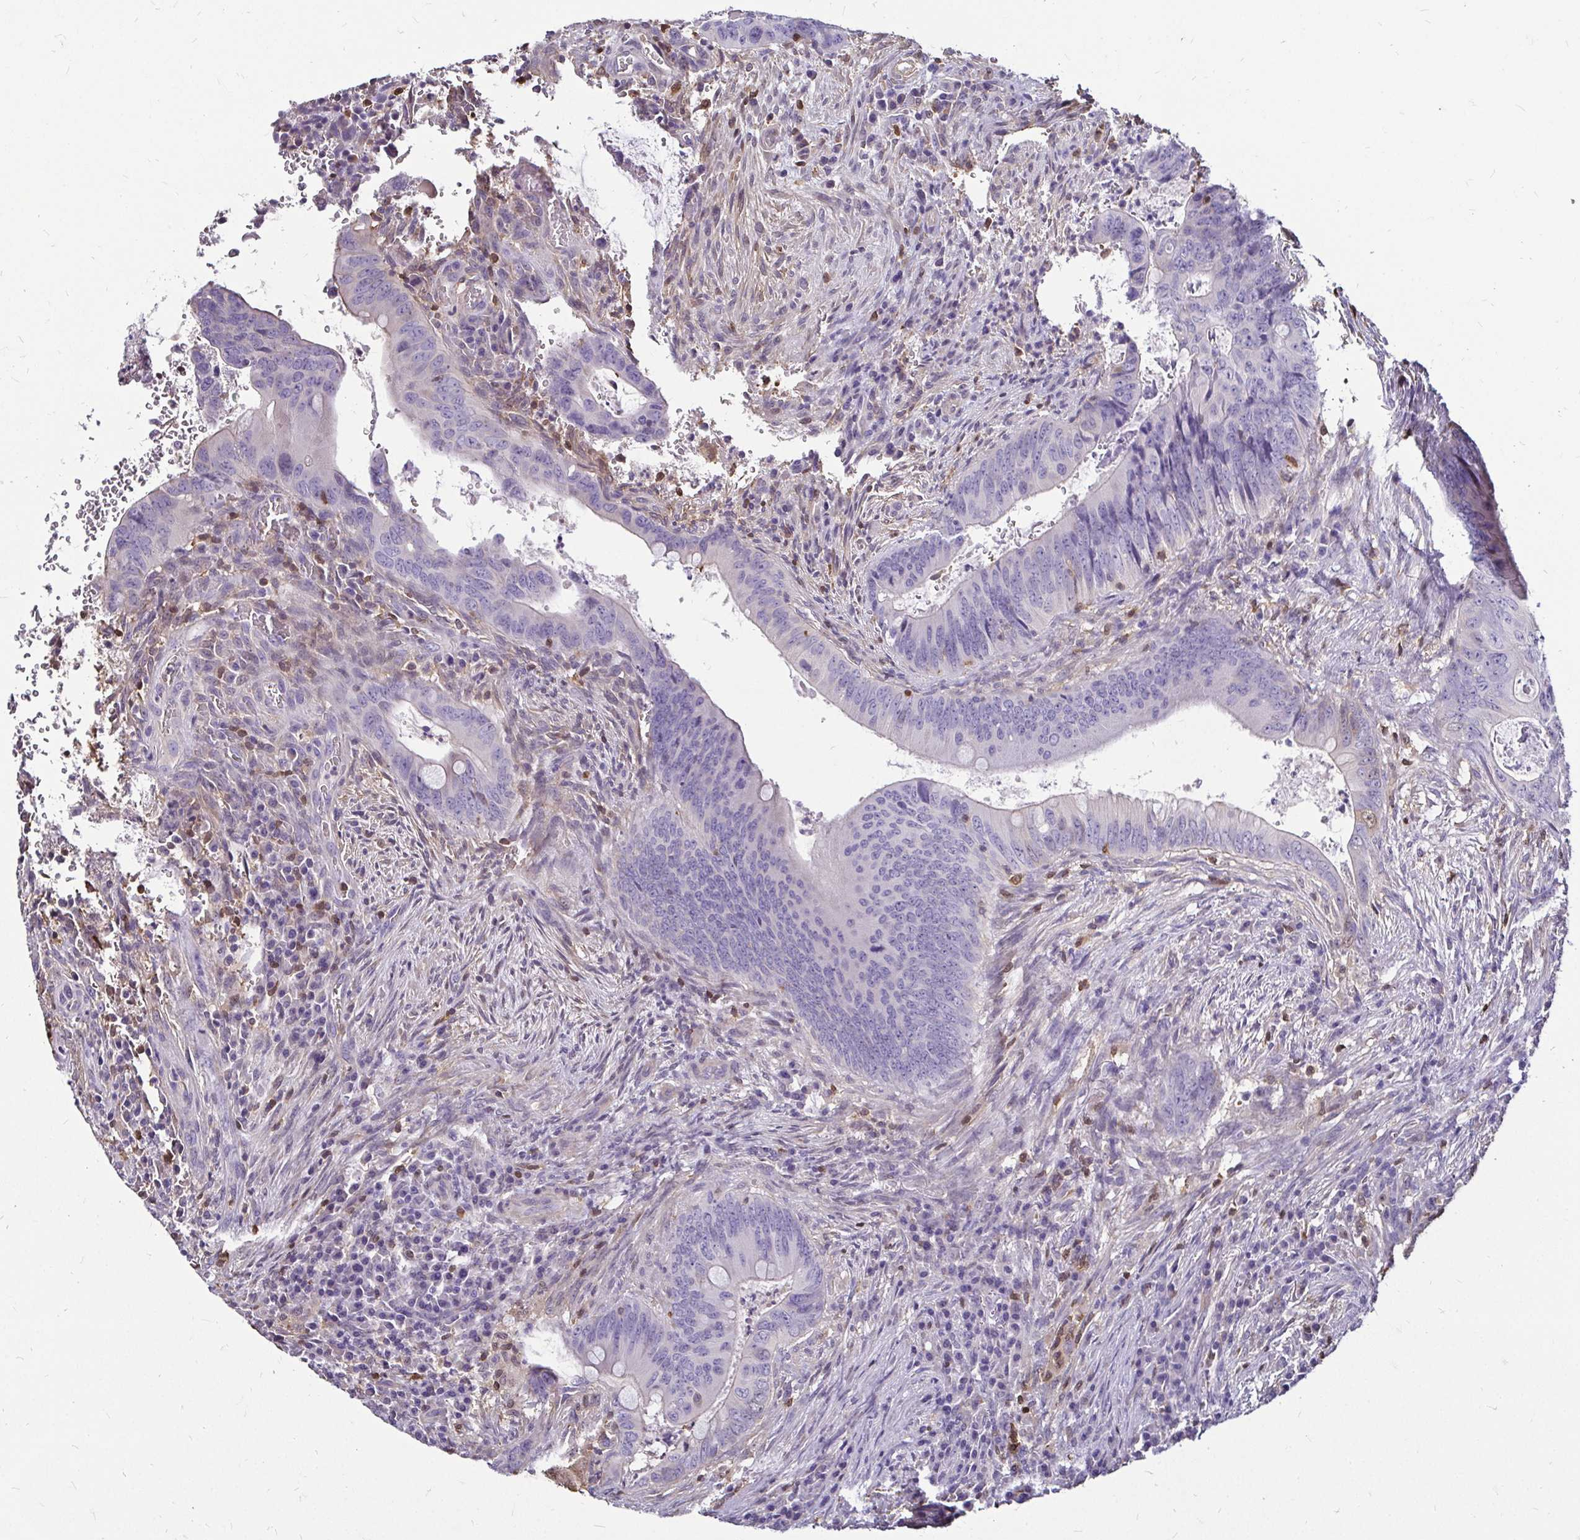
{"staining": {"intensity": "negative", "quantity": "none", "location": "none"}, "tissue": "colorectal cancer", "cell_type": "Tumor cells", "image_type": "cancer", "snomed": [{"axis": "morphology", "description": "Adenocarcinoma, NOS"}, {"axis": "topography", "description": "Colon"}], "caption": "An immunohistochemistry image of colorectal cancer is shown. There is no staining in tumor cells of colorectal cancer.", "gene": "ZFP1", "patient": {"sex": "female", "age": 74}}